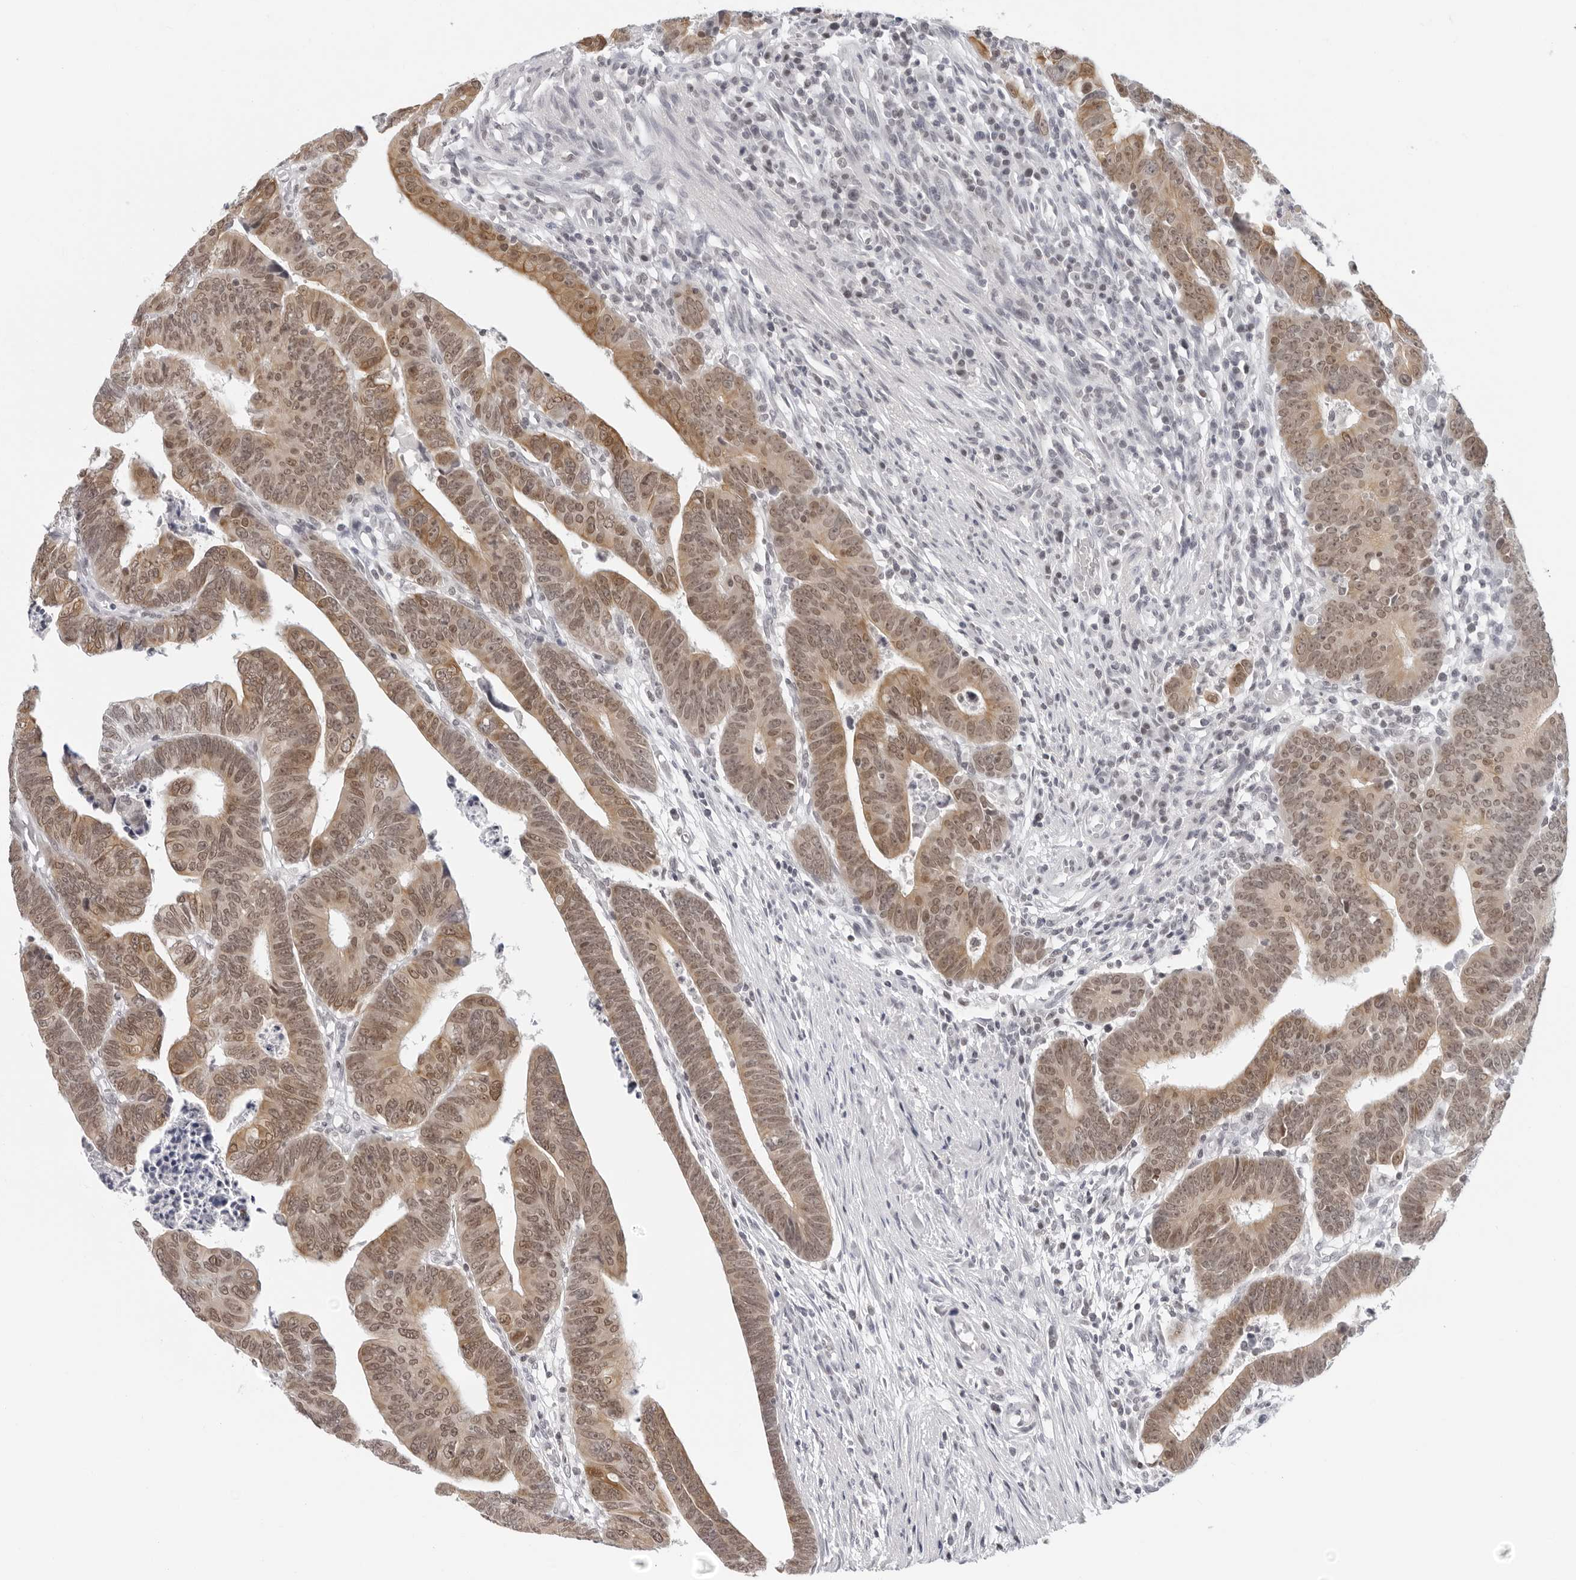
{"staining": {"intensity": "moderate", "quantity": ">75%", "location": "cytoplasmic/membranous,nuclear"}, "tissue": "colorectal cancer", "cell_type": "Tumor cells", "image_type": "cancer", "snomed": [{"axis": "morphology", "description": "Adenocarcinoma, NOS"}, {"axis": "topography", "description": "Rectum"}], "caption": "The image reveals immunohistochemical staining of colorectal adenocarcinoma. There is moderate cytoplasmic/membranous and nuclear positivity is seen in approximately >75% of tumor cells.", "gene": "FLG2", "patient": {"sex": "female", "age": 65}}